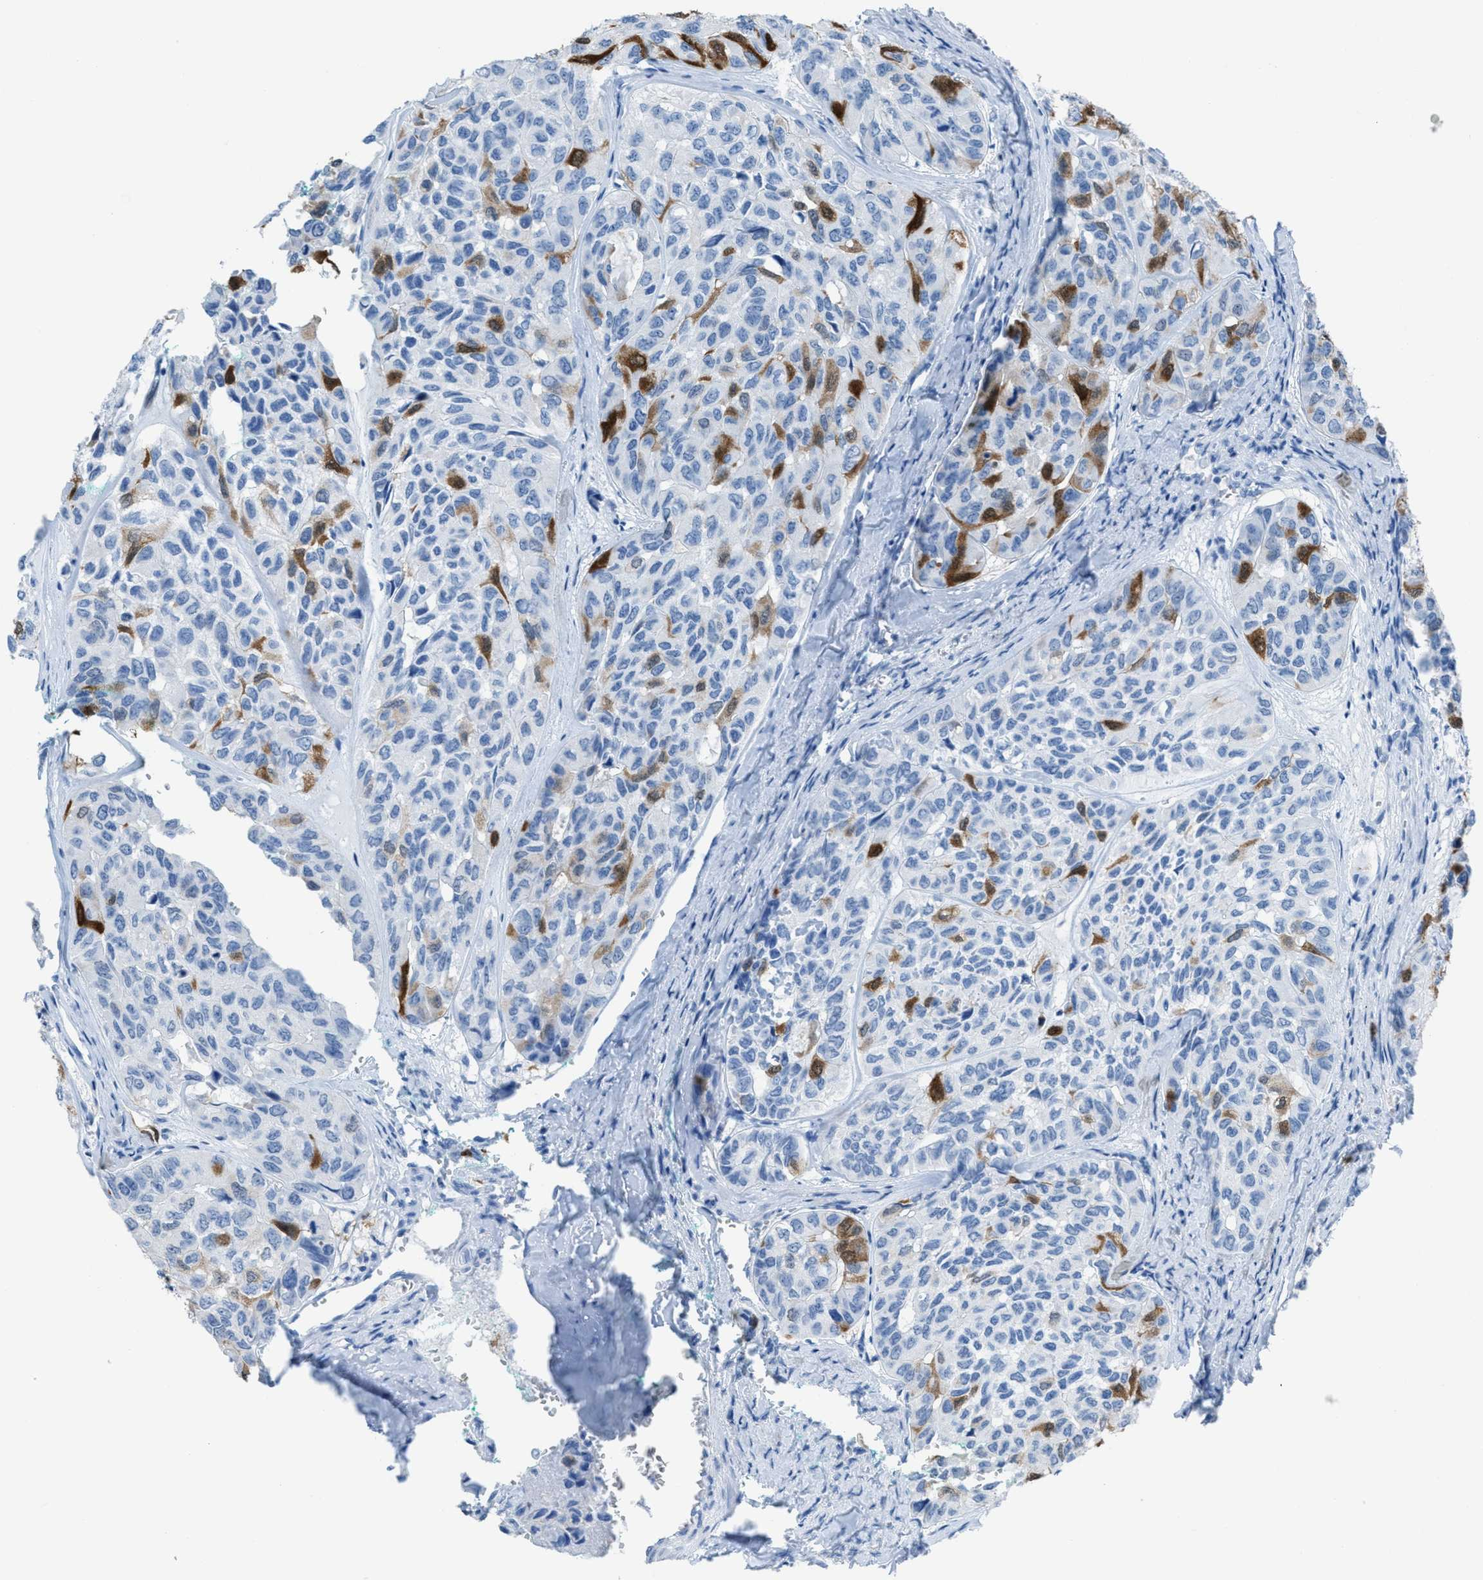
{"staining": {"intensity": "strong", "quantity": "<25%", "location": "cytoplasmic/membranous,nuclear"}, "tissue": "head and neck cancer", "cell_type": "Tumor cells", "image_type": "cancer", "snomed": [{"axis": "morphology", "description": "Adenocarcinoma, NOS"}, {"axis": "topography", "description": "Salivary gland, NOS"}, {"axis": "topography", "description": "Head-Neck"}], "caption": "Immunohistochemical staining of human adenocarcinoma (head and neck) shows medium levels of strong cytoplasmic/membranous and nuclear protein positivity in approximately <25% of tumor cells.", "gene": "CDKN2A", "patient": {"sex": "female", "age": 76}}